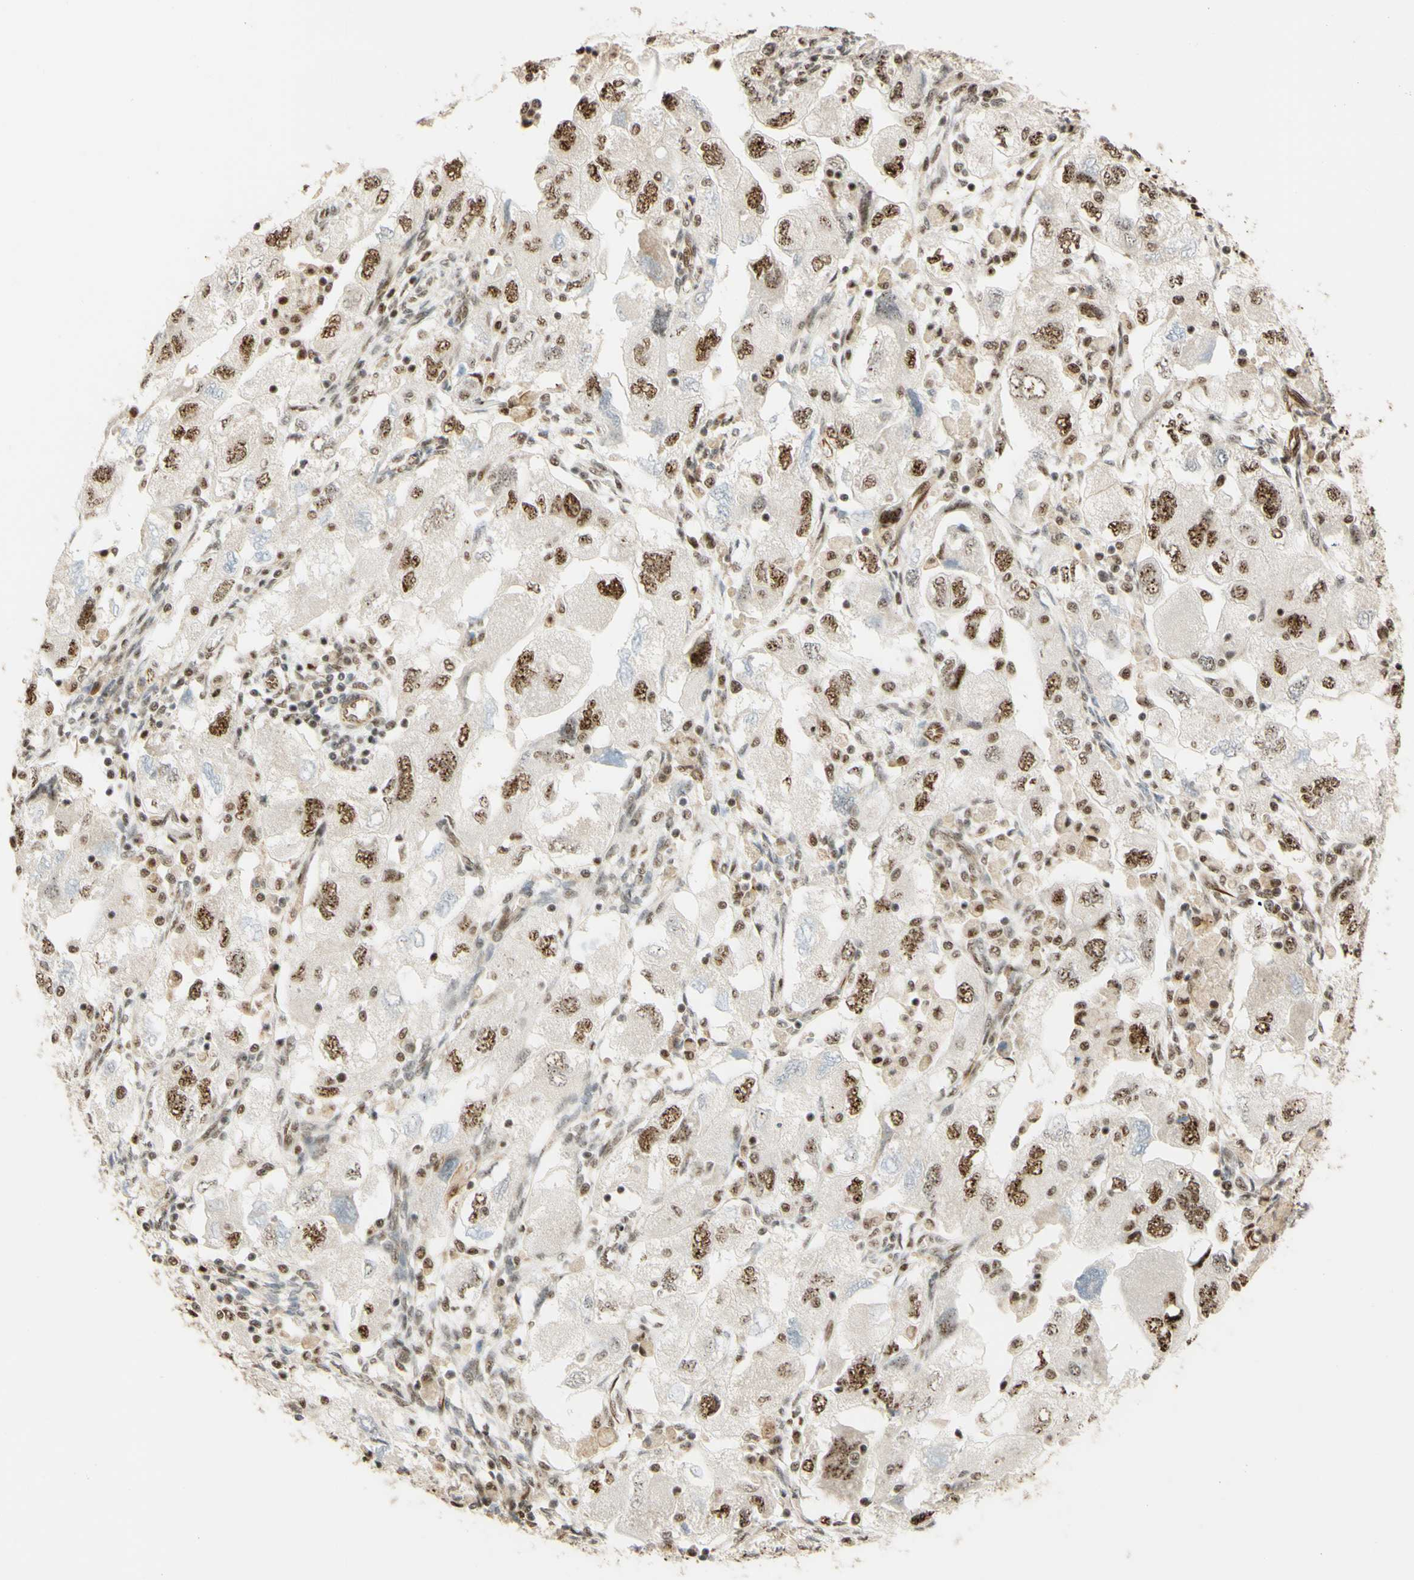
{"staining": {"intensity": "moderate", "quantity": ">75%", "location": "nuclear"}, "tissue": "ovarian cancer", "cell_type": "Tumor cells", "image_type": "cancer", "snomed": [{"axis": "morphology", "description": "Carcinoma, NOS"}, {"axis": "morphology", "description": "Cystadenocarcinoma, serous, NOS"}, {"axis": "topography", "description": "Ovary"}], "caption": "High-power microscopy captured an IHC image of ovarian cancer, revealing moderate nuclear positivity in approximately >75% of tumor cells.", "gene": "SAP18", "patient": {"sex": "female", "age": 69}}